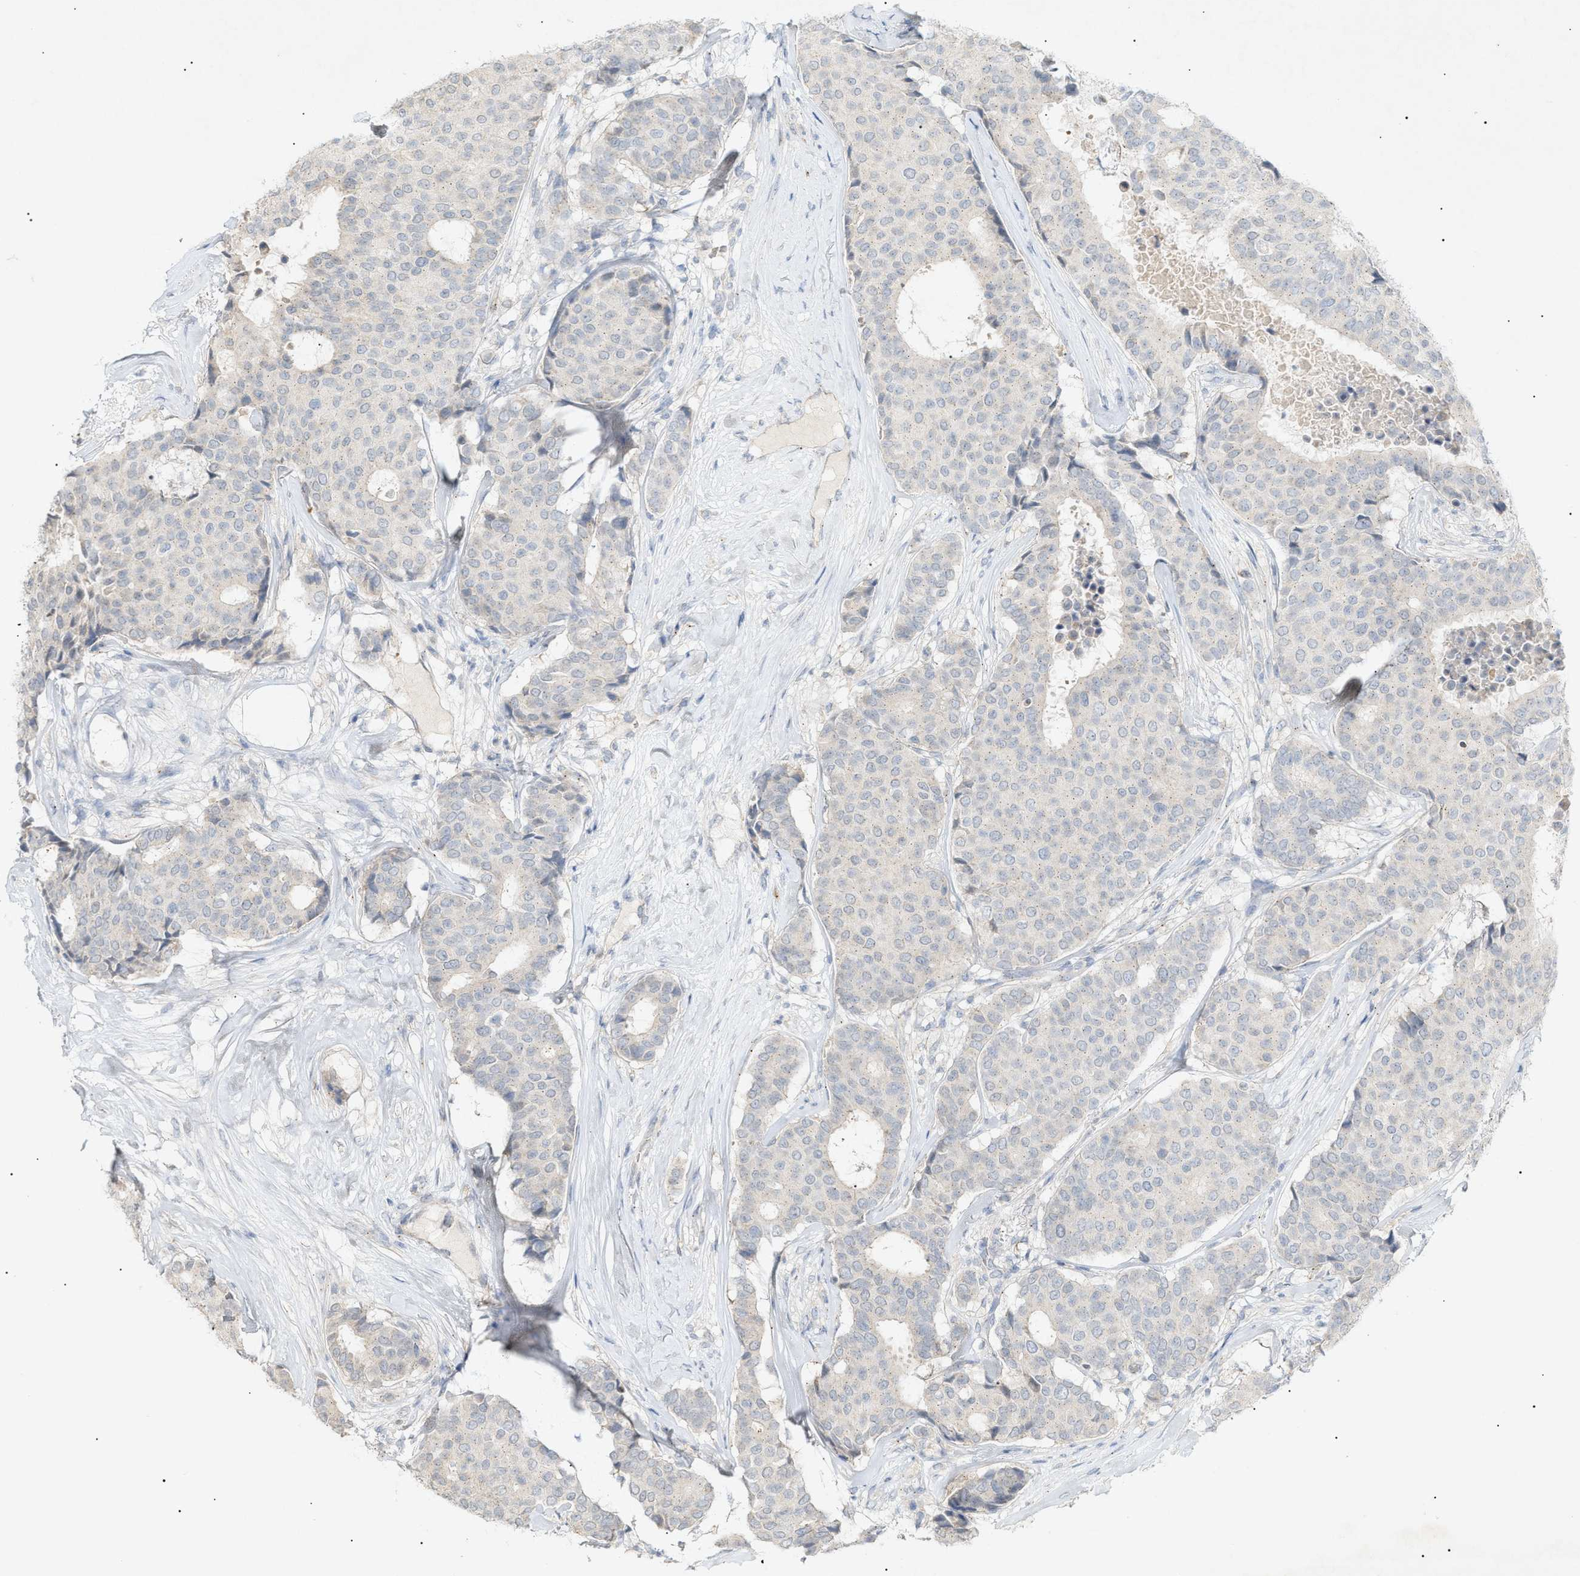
{"staining": {"intensity": "negative", "quantity": "none", "location": "none"}, "tissue": "breast cancer", "cell_type": "Tumor cells", "image_type": "cancer", "snomed": [{"axis": "morphology", "description": "Duct carcinoma"}, {"axis": "topography", "description": "Breast"}], "caption": "DAB (3,3'-diaminobenzidine) immunohistochemical staining of human breast cancer shows no significant positivity in tumor cells.", "gene": "SLC25A31", "patient": {"sex": "female", "age": 75}}